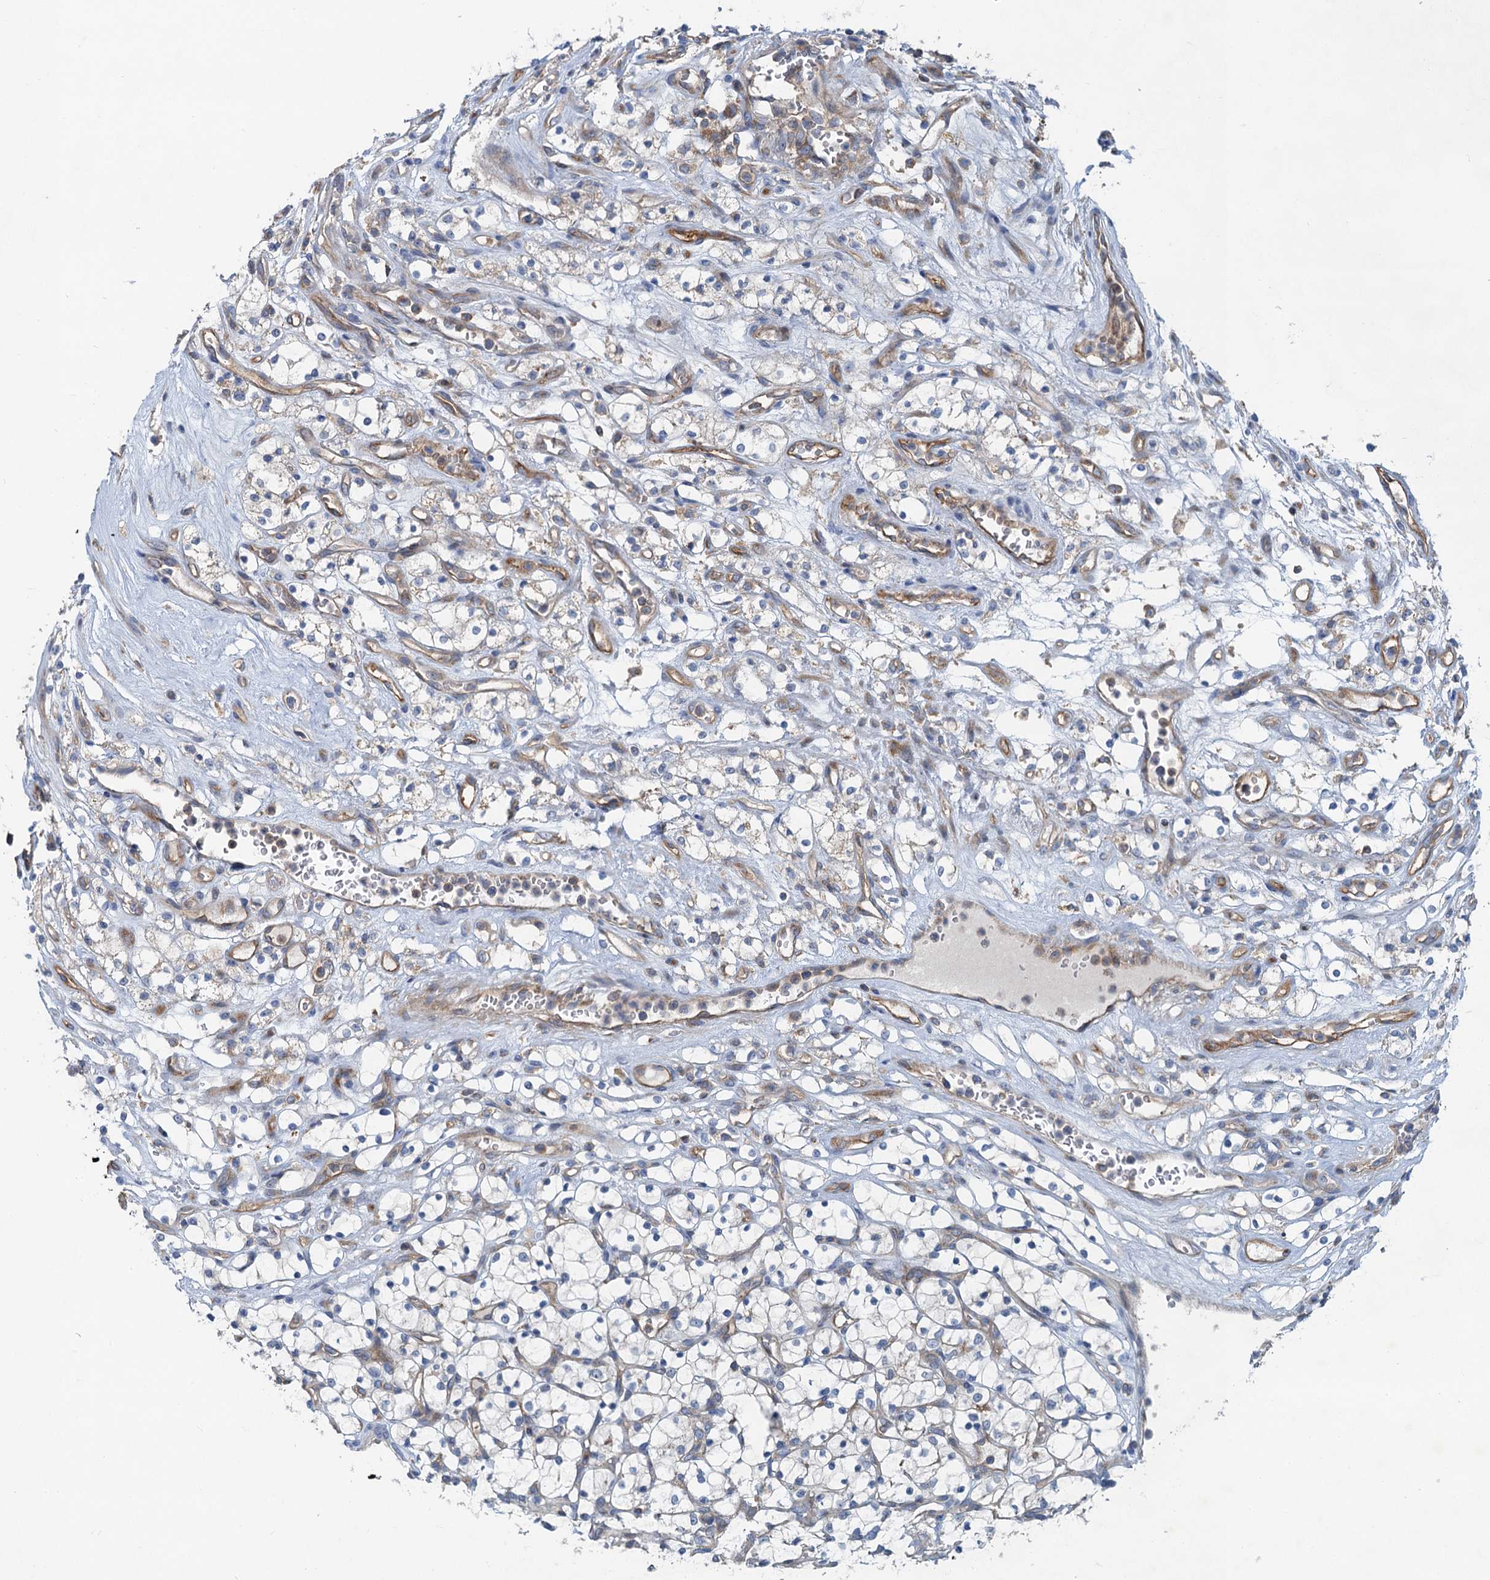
{"staining": {"intensity": "negative", "quantity": "none", "location": "none"}, "tissue": "renal cancer", "cell_type": "Tumor cells", "image_type": "cancer", "snomed": [{"axis": "morphology", "description": "Adenocarcinoma, NOS"}, {"axis": "topography", "description": "Kidney"}], "caption": "An immunohistochemistry (IHC) photomicrograph of renal cancer (adenocarcinoma) is shown. There is no staining in tumor cells of renal cancer (adenocarcinoma).", "gene": "ANKRD26", "patient": {"sex": "female", "age": 69}}